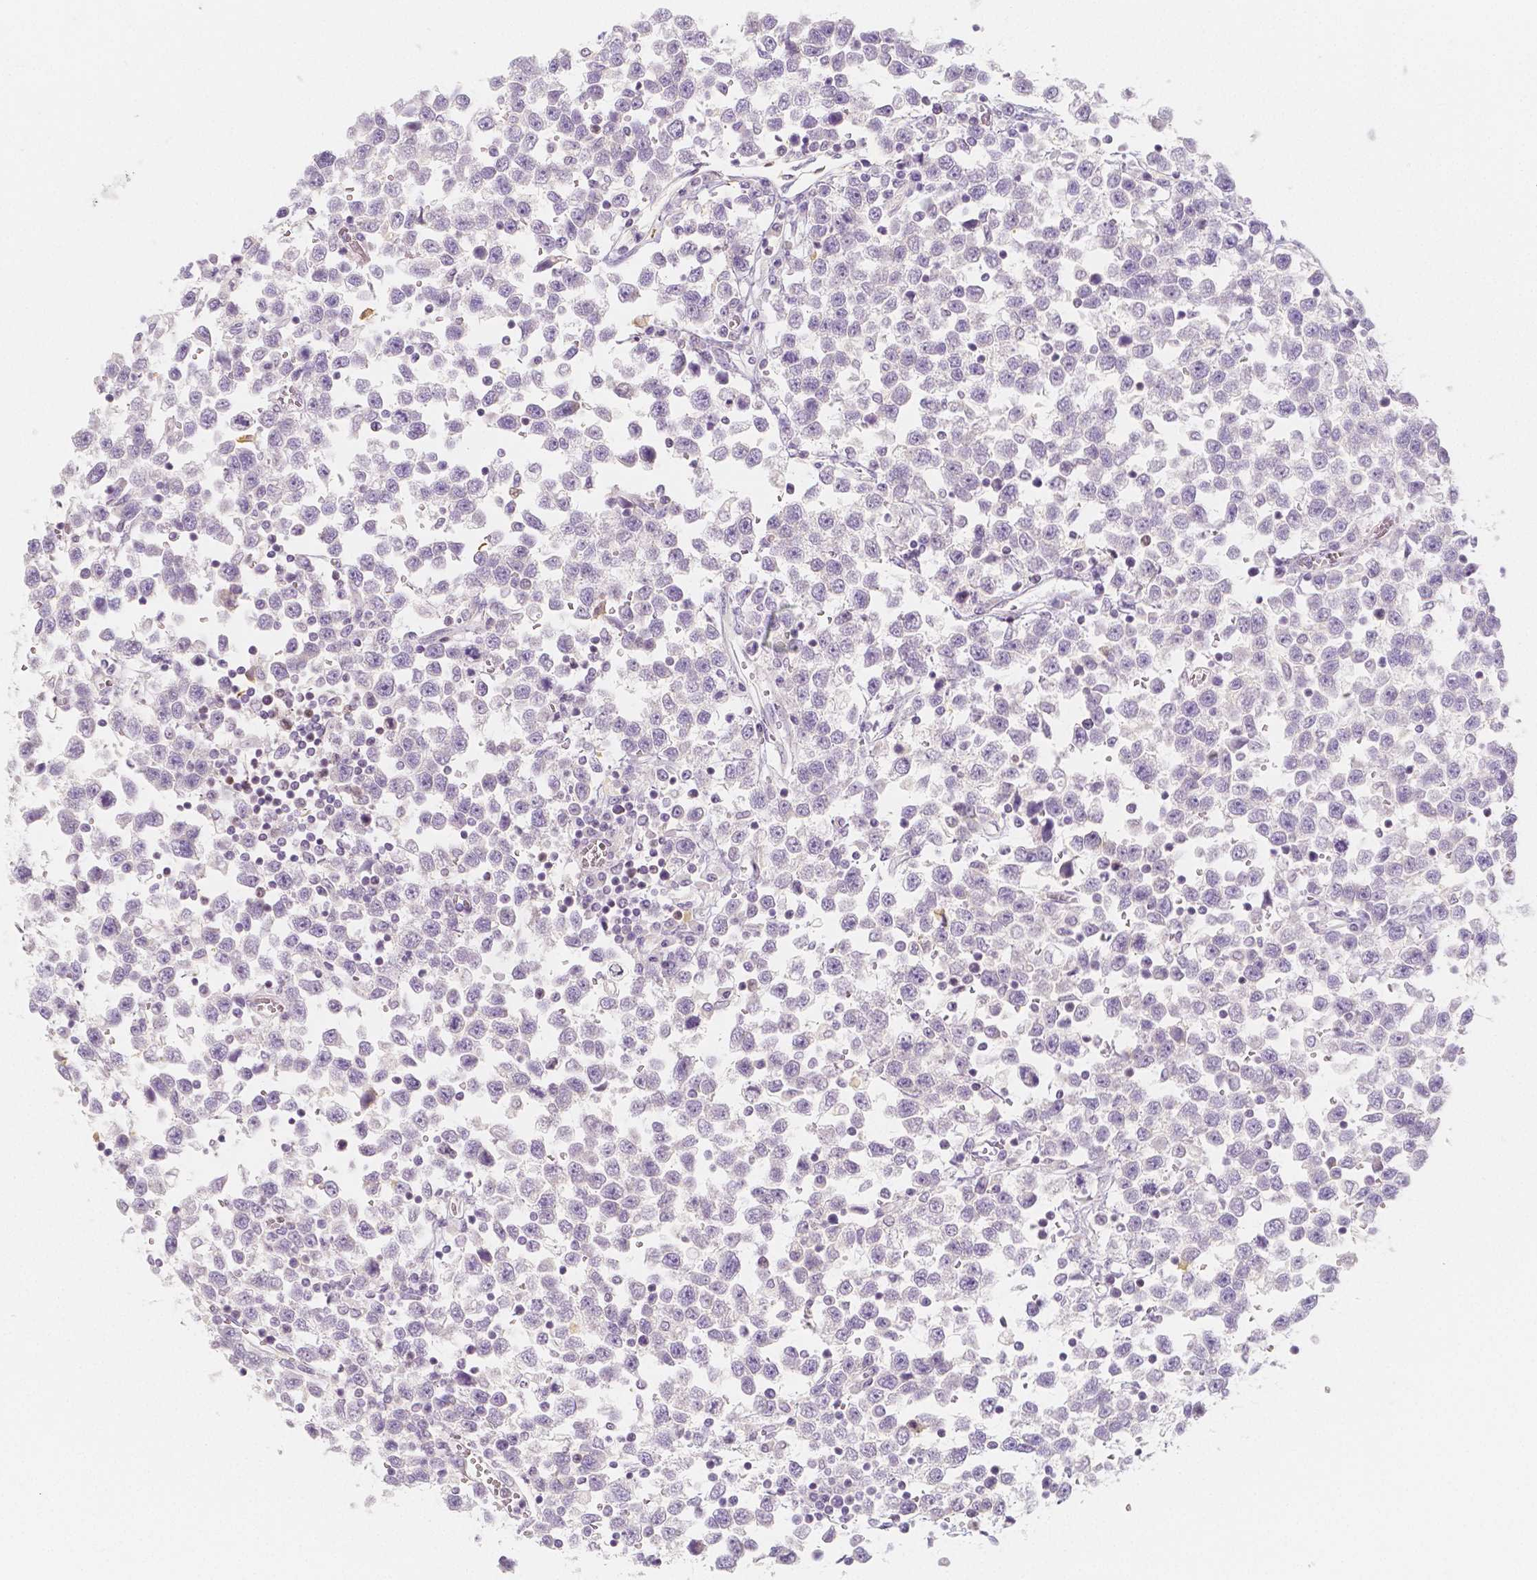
{"staining": {"intensity": "negative", "quantity": "none", "location": "none"}, "tissue": "testis cancer", "cell_type": "Tumor cells", "image_type": "cancer", "snomed": [{"axis": "morphology", "description": "Seminoma, NOS"}, {"axis": "topography", "description": "Testis"}], "caption": "The micrograph reveals no staining of tumor cells in seminoma (testis).", "gene": "BATF", "patient": {"sex": "male", "age": 34}}